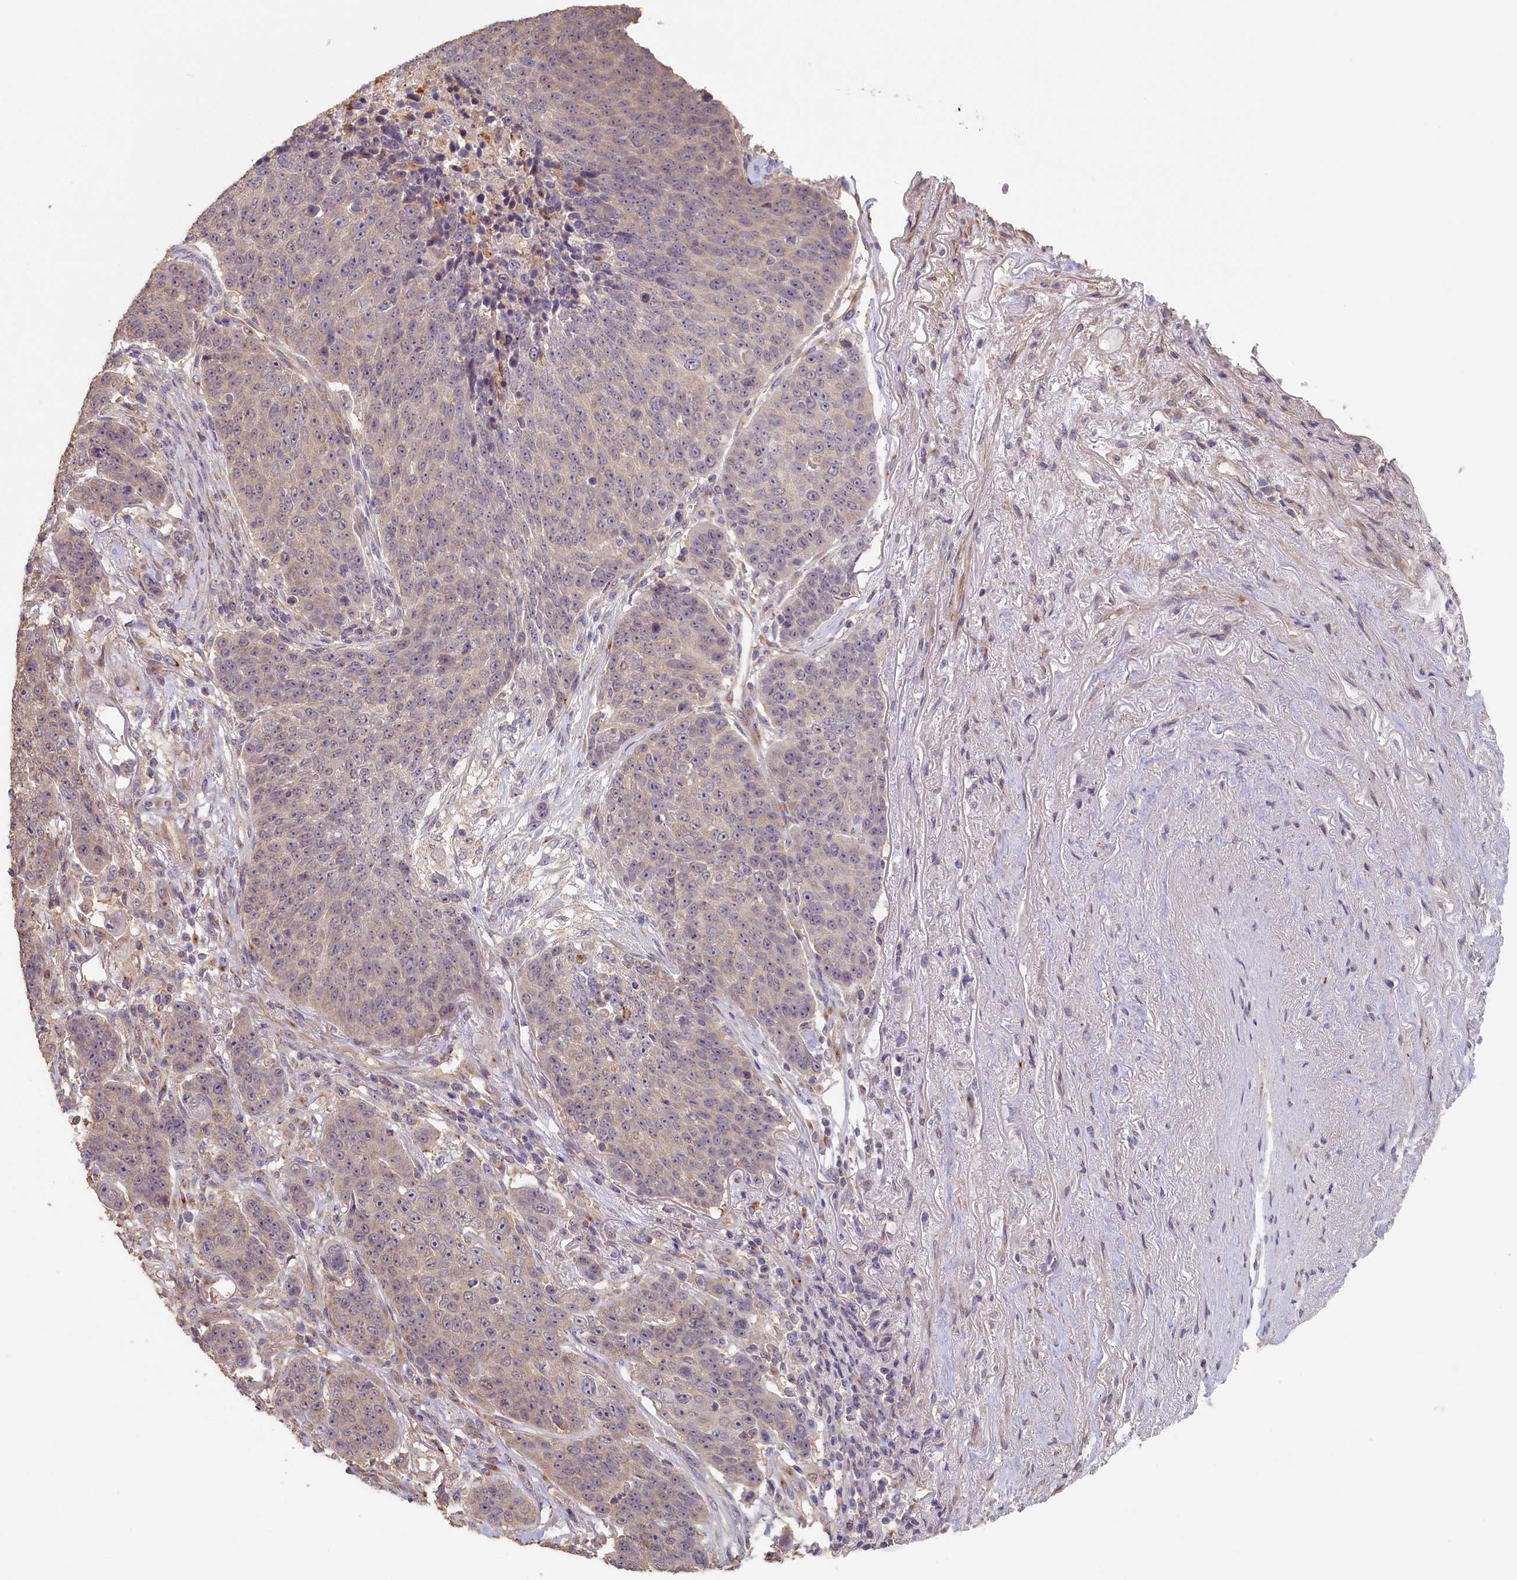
{"staining": {"intensity": "negative", "quantity": "none", "location": "none"}, "tissue": "lung cancer", "cell_type": "Tumor cells", "image_type": "cancer", "snomed": [{"axis": "morphology", "description": "Normal tissue, NOS"}, {"axis": "morphology", "description": "Squamous cell carcinoma, NOS"}, {"axis": "topography", "description": "Lymph node"}, {"axis": "topography", "description": "Lung"}], "caption": "IHC photomicrograph of lung cancer (squamous cell carcinoma) stained for a protein (brown), which reveals no positivity in tumor cells.", "gene": "STX16", "patient": {"sex": "male", "age": 66}}